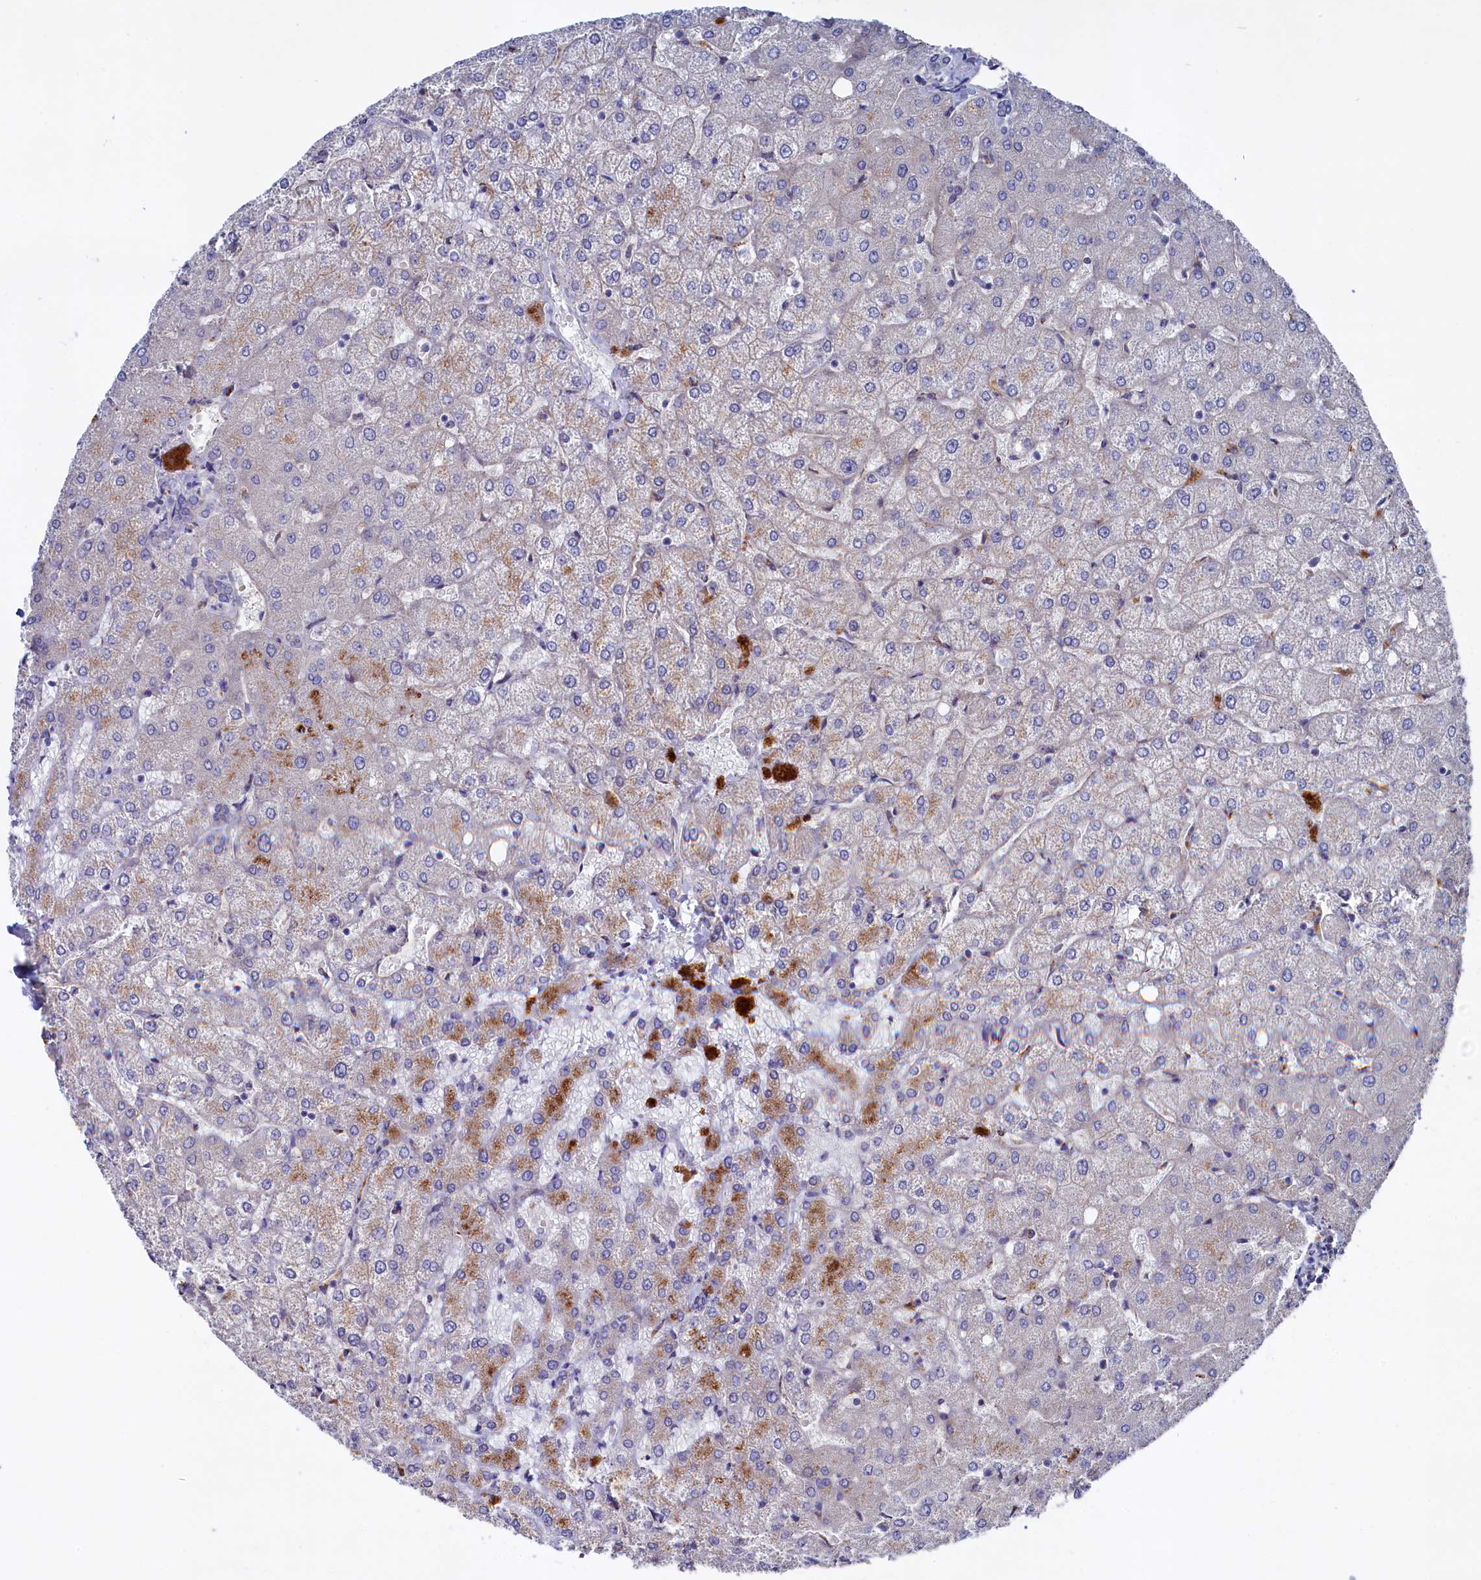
{"staining": {"intensity": "negative", "quantity": "none", "location": "none"}, "tissue": "liver", "cell_type": "Cholangiocytes", "image_type": "normal", "snomed": [{"axis": "morphology", "description": "Normal tissue, NOS"}, {"axis": "topography", "description": "Liver"}], "caption": "Micrograph shows no protein expression in cholangiocytes of normal liver. (Brightfield microscopy of DAB (3,3'-diaminobenzidine) immunohistochemistry (IHC) at high magnification).", "gene": "GPR108", "patient": {"sex": "female", "age": 54}}